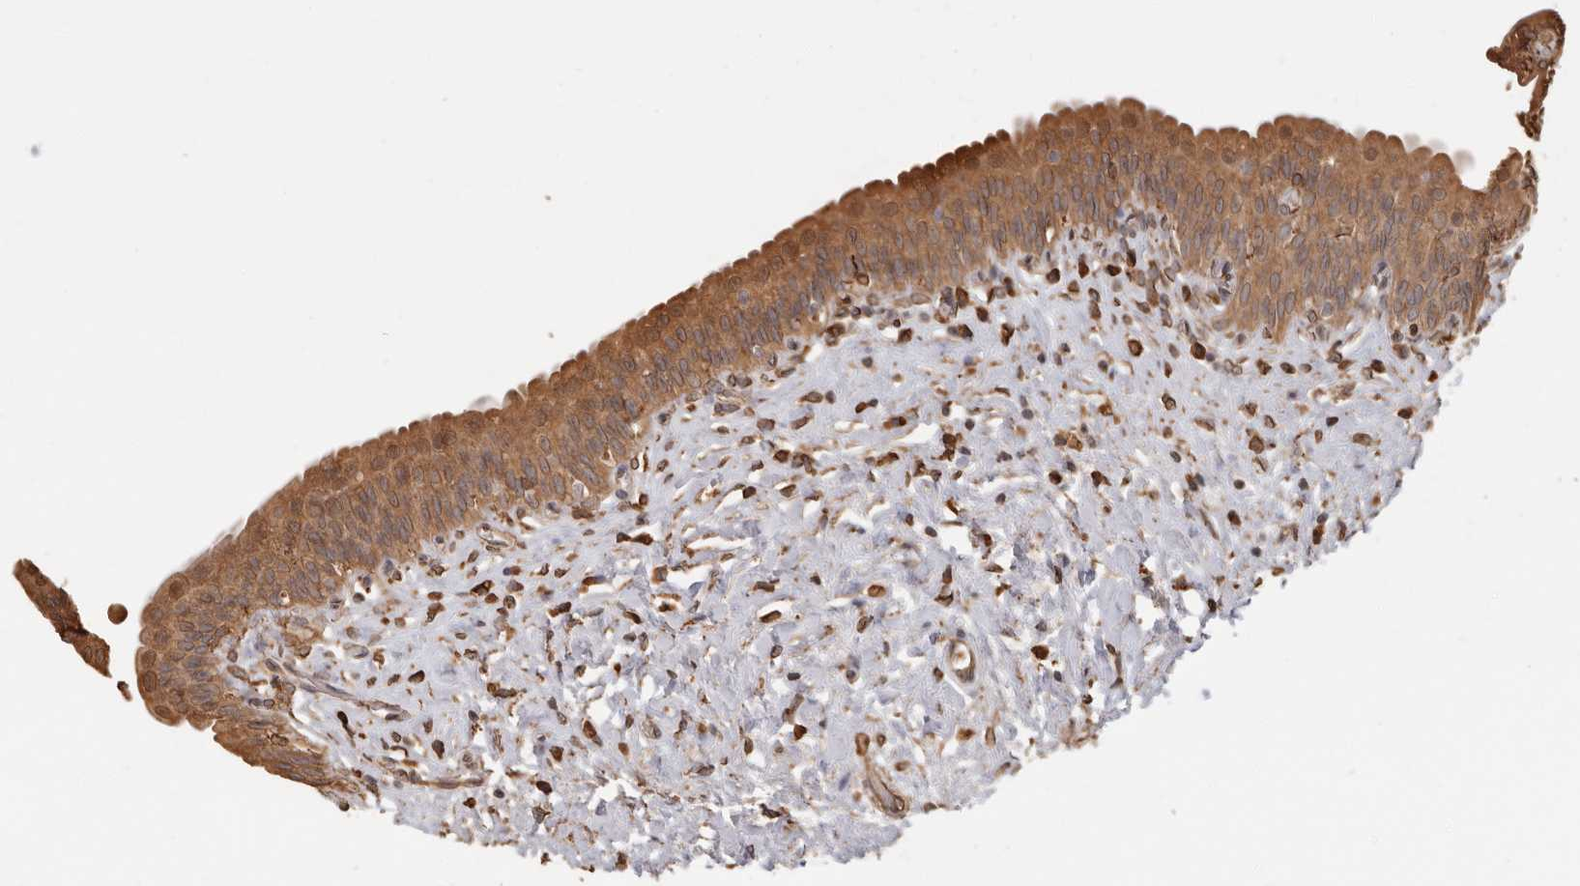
{"staining": {"intensity": "moderate", "quantity": ">75%", "location": "cytoplasmic/membranous"}, "tissue": "urinary bladder", "cell_type": "Urothelial cells", "image_type": "normal", "snomed": [{"axis": "morphology", "description": "Normal tissue, NOS"}, {"axis": "topography", "description": "Urinary bladder"}], "caption": "Immunohistochemical staining of benign human urinary bladder demonstrates >75% levels of moderate cytoplasmic/membranous protein staining in about >75% of urothelial cells.", "gene": "ARHGEF10L", "patient": {"sex": "male", "age": 83}}